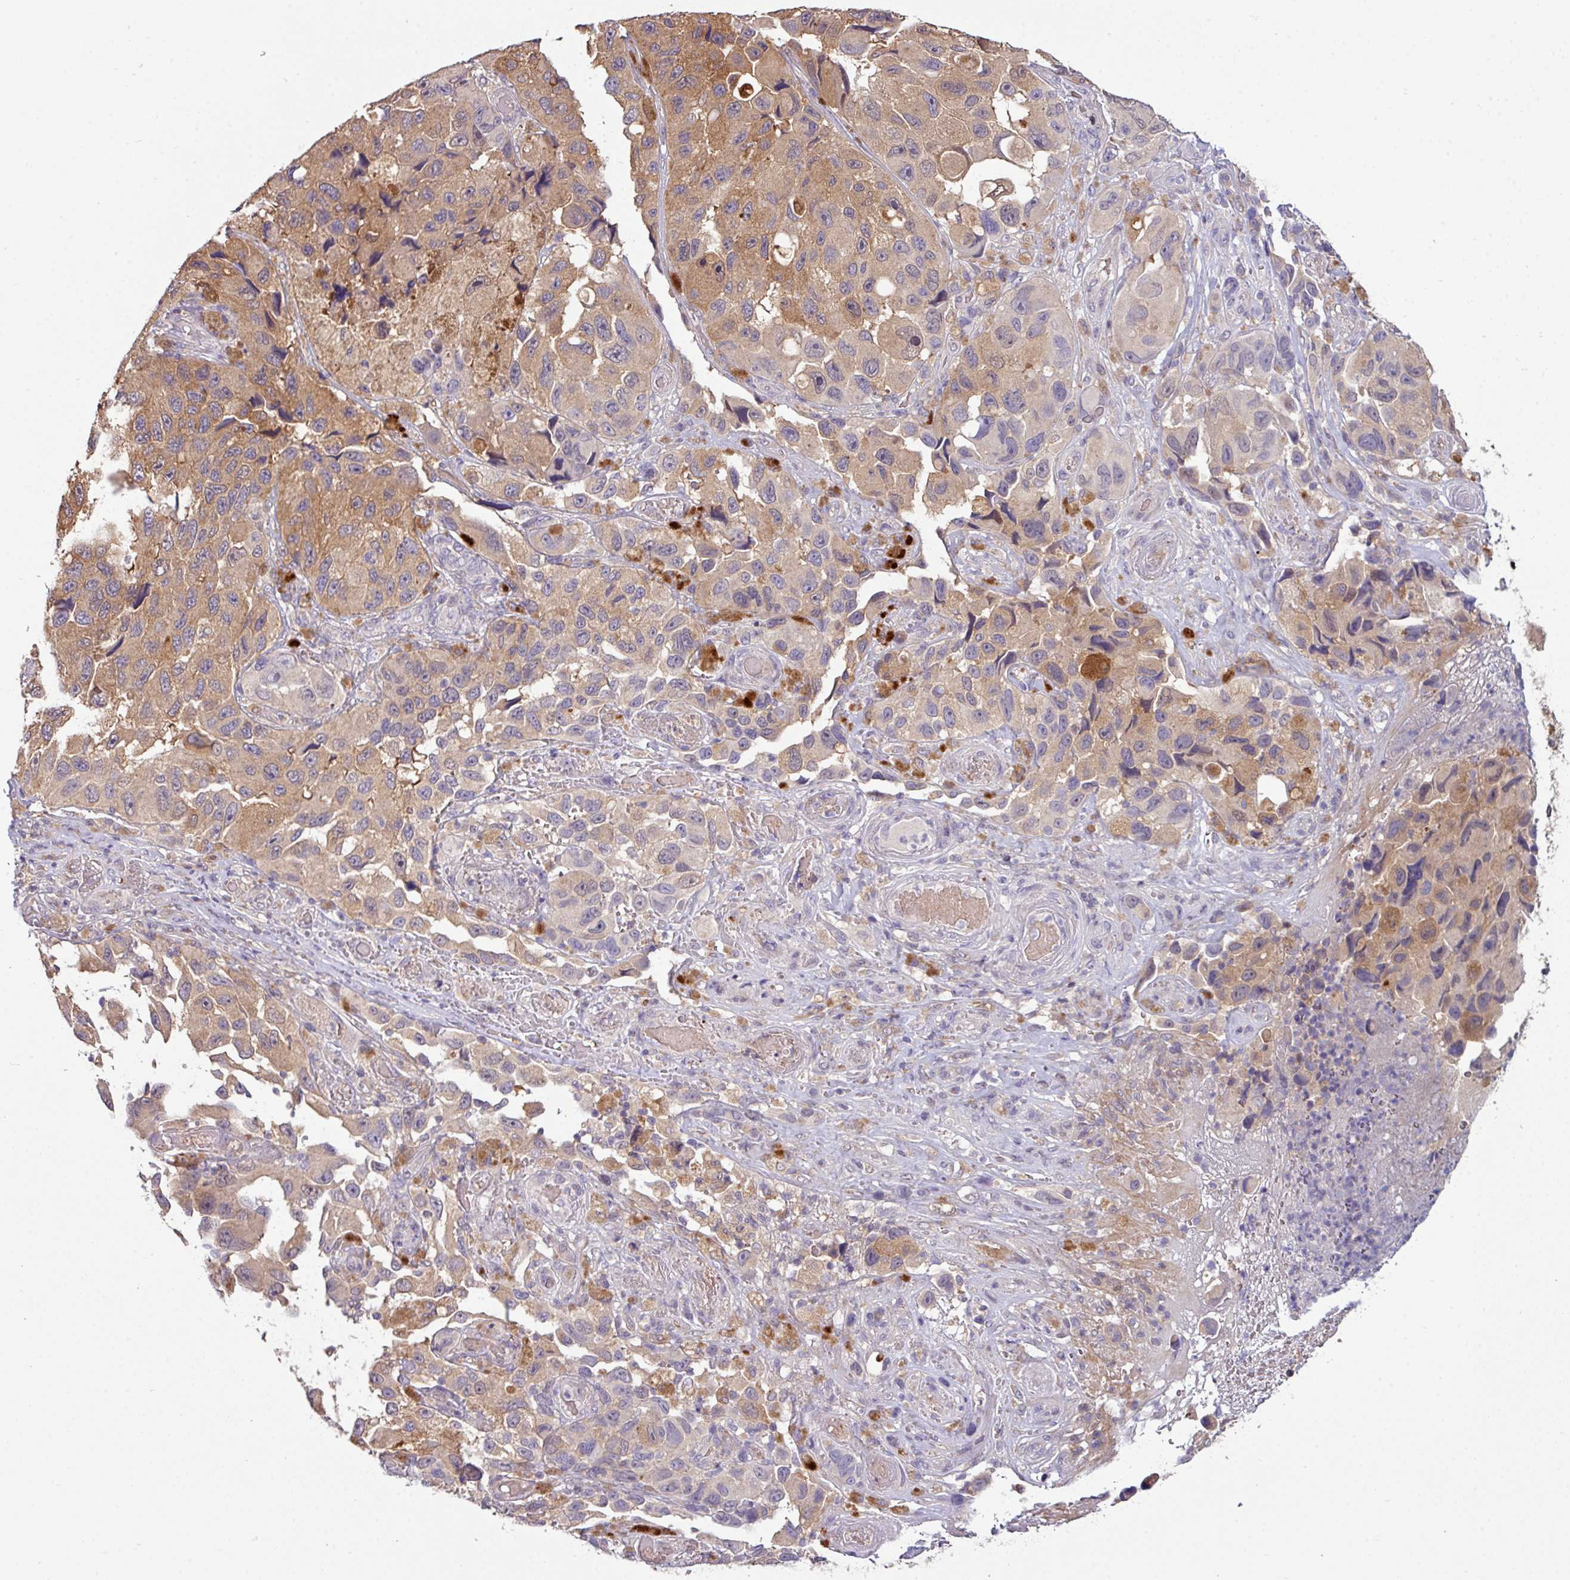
{"staining": {"intensity": "moderate", "quantity": "25%-75%", "location": "cytoplasmic/membranous"}, "tissue": "melanoma", "cell_type": "Tumor cells", "image_type": "cancer", "snomed": [{"axis": "morphology", "description": "Malignant melanoma, NOS"}, {"axis": "topography", "description": "Skin"}], "caption": "A brown stain shows moderate cytoplasmic/membranous expression of a protein in malignant melanoma tumor cells. (IHC, brightfield microscopy, high magnification).", "gene": "SLAMF6", "patient": {"sex": "female", "age": 73}}